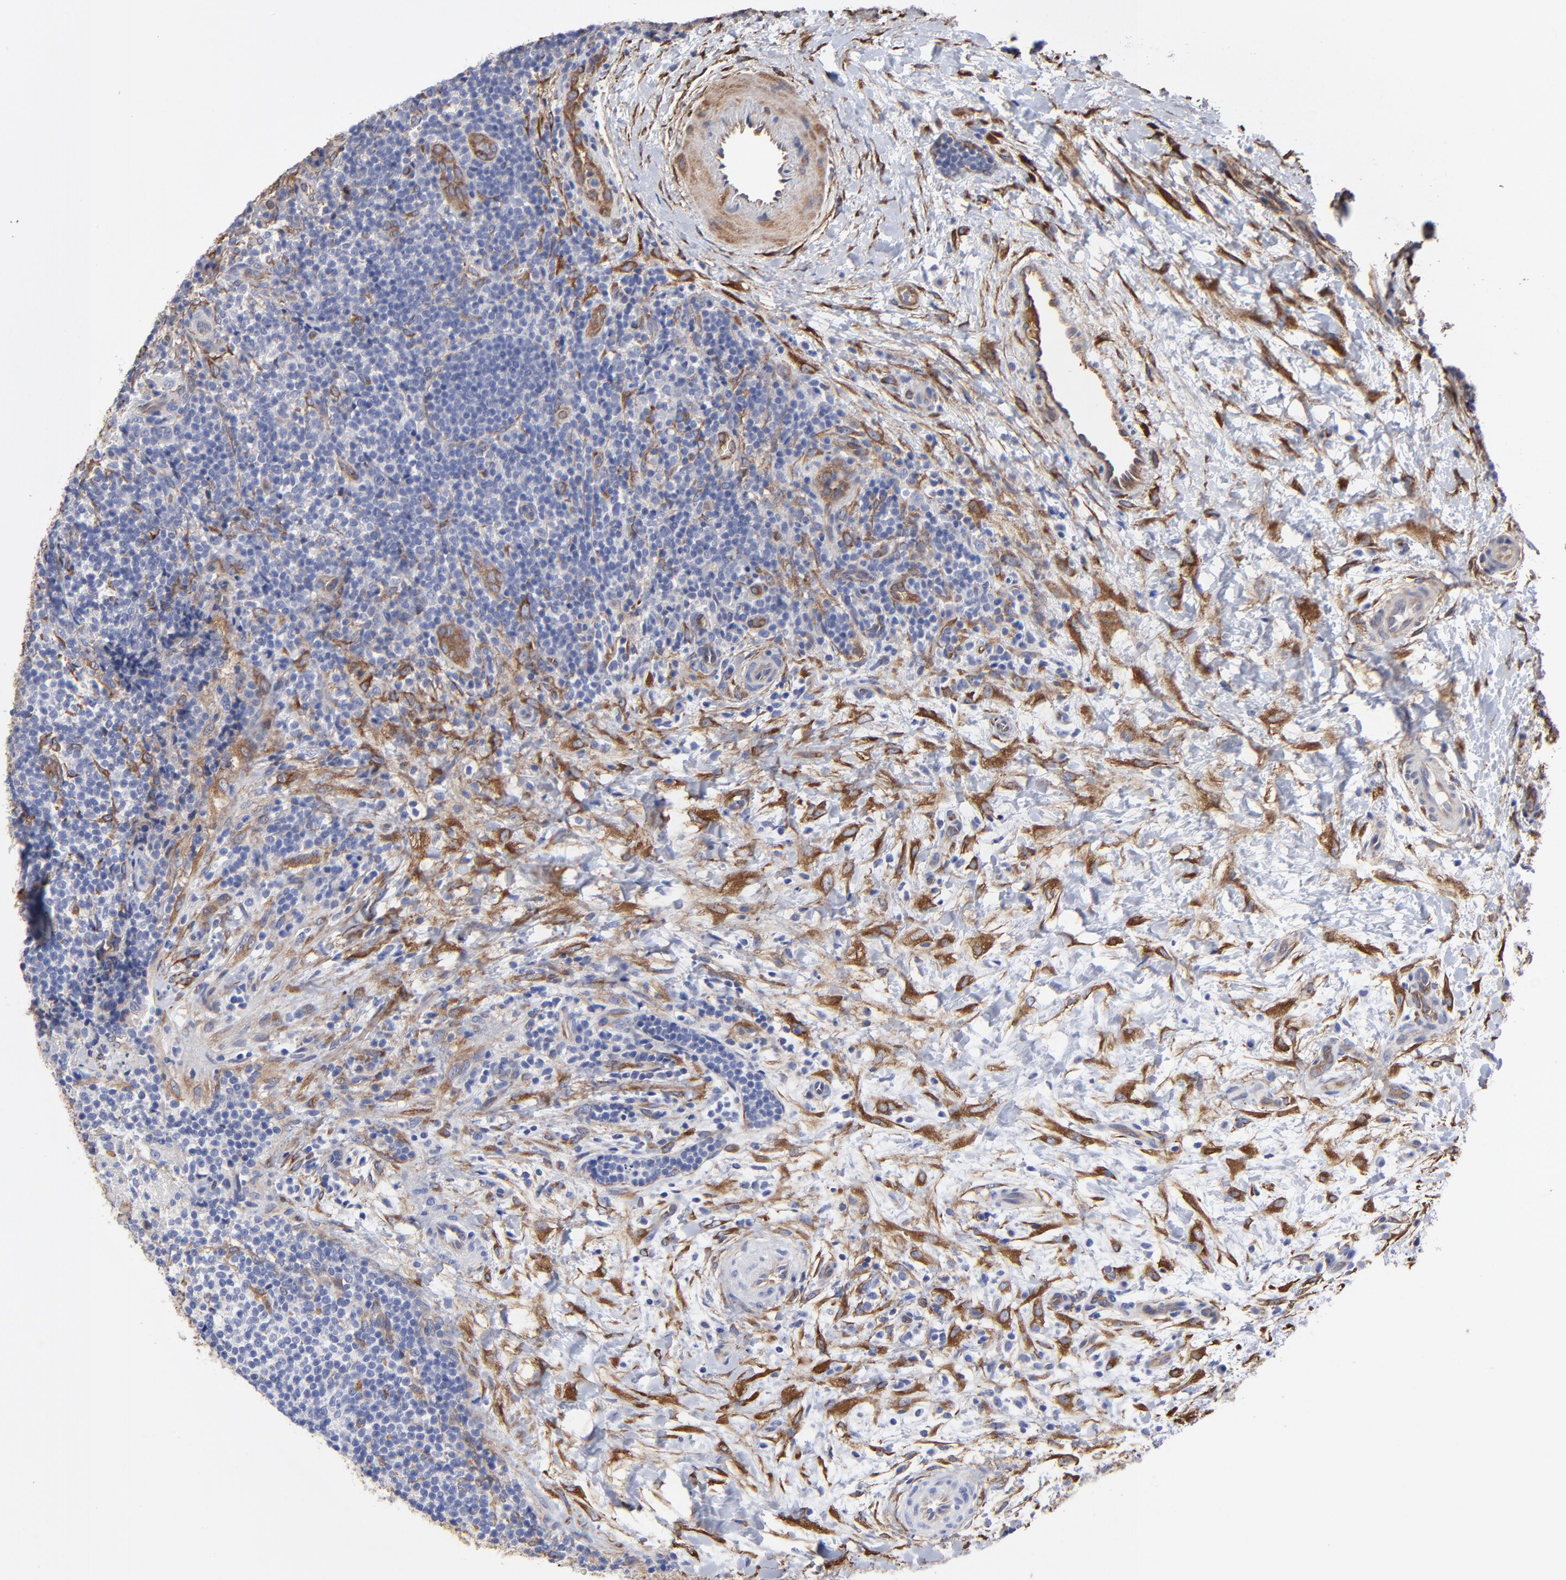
{"staining": {"intensity": "moderate", "quantity": "<25%", "location": "cytoplasmic/membranous"}, "tissue": "lymphoma", "cell_type": "Tumor cells", "image_type": "cancer", "snomed": [{"axis": "morphology", "description": "Malignant lymphoma, non-Hodgkin's type, Low grade"}, {"axis": "topography", "description": "Lymph node"}], "caption": "This is an image of immunohistochemistry (IHC) staining of lymphoma, which shows moderate positivity in the cytoplasmic/membranous of tumor cells.", "gene": "CILP", "patient": {"sex": "female", "age": 76}}